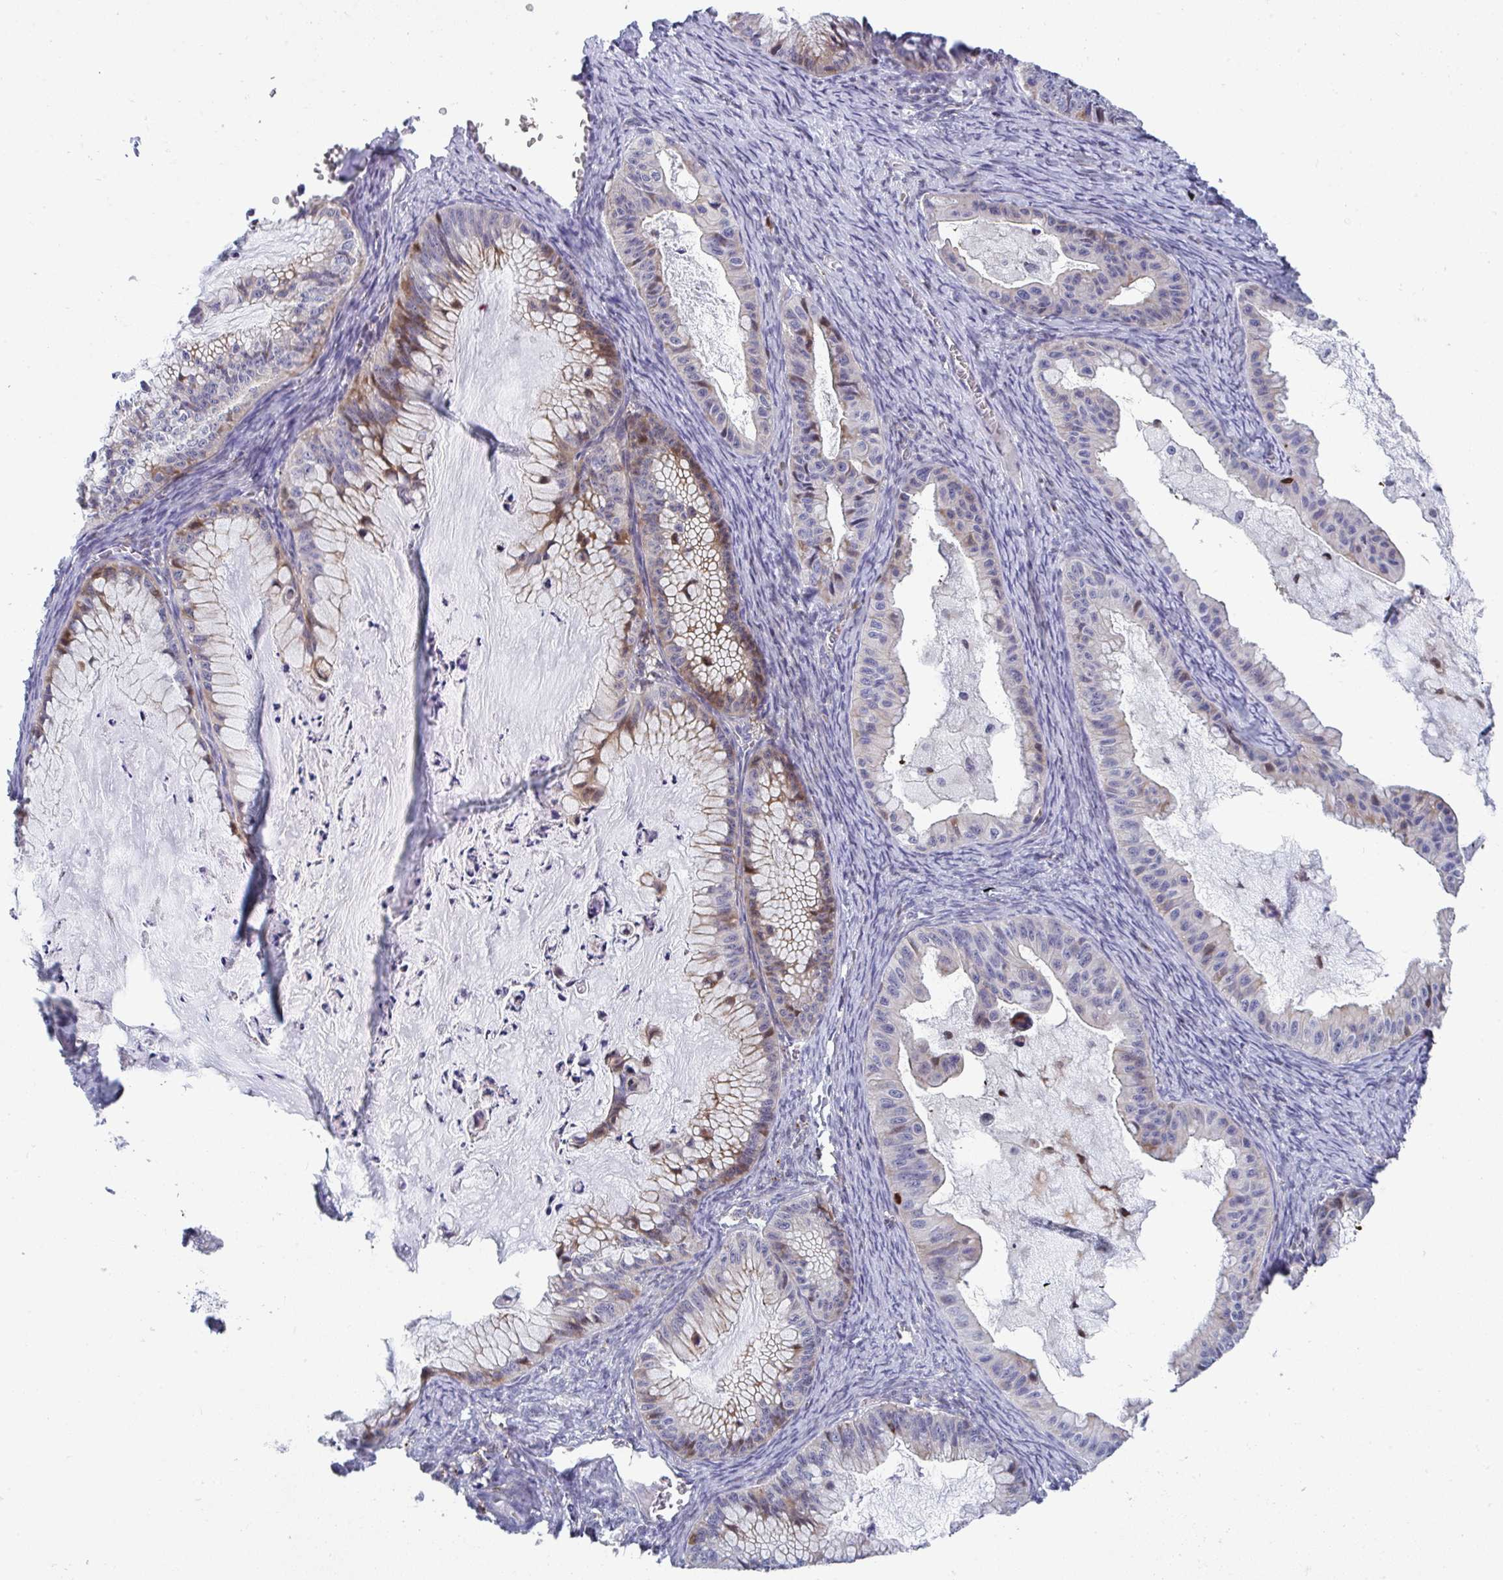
{"staining": {"intensity": "moderate", "quantity": "25%-75%", "location": "cytoplasmic/membranous,nuclear"}, "tissue": "ovarian cancer", "cell_type": "Tumor cells", "image_type": "cancer", "snomed": [{"axis": "morphology", "description": "Cystadenocarcinoma, mucinous, NOS"}, {"axis": "topography", "description": "Ovary"}], "caption": "A brown stain shows moderate cytoplasmic/membranous and nuclear staining of a protein in ovarian mucinous cystadenocarcinoma tumor cells.", "gene": "AOC2", "patient": {"sex": "female", "age": 72}}